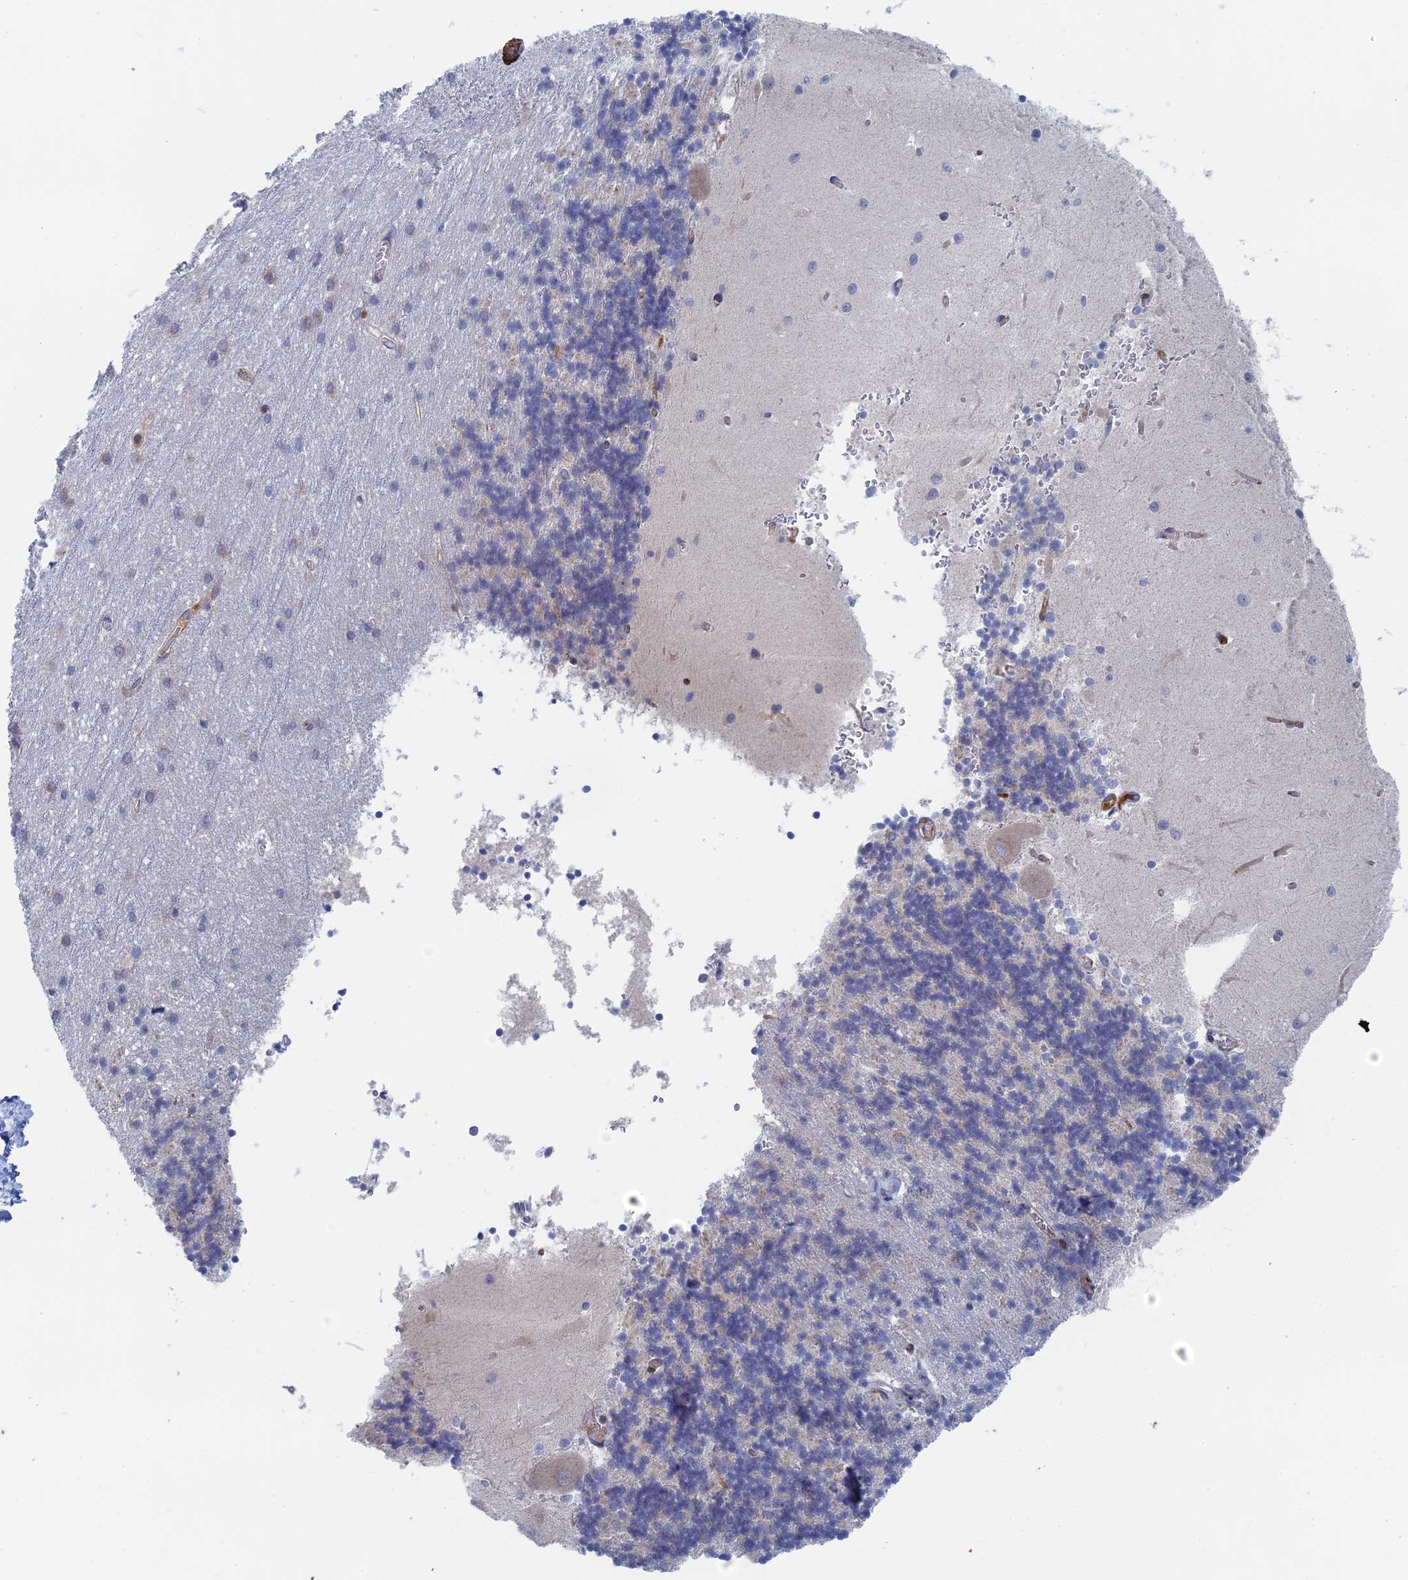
{"staining": {"intensity": "negative", "quantity": "none", "location": "none"}, "tissue": "cerebellum", "cell_type": "Cells in granular layer", "image_type": "normal", "snomed": [{"axis": "morphology", "description": "Normal tissue, NOS"}, {"axis": "topography", "description": "Cerebellum"}], "caption": "This is an immunohistochemistry (IHC) photomicrograph of normal cerebellum. There is no positivity in cells in granular layer.", "gene": "IL7", "patient": {"sex": "male", "age": 37}}